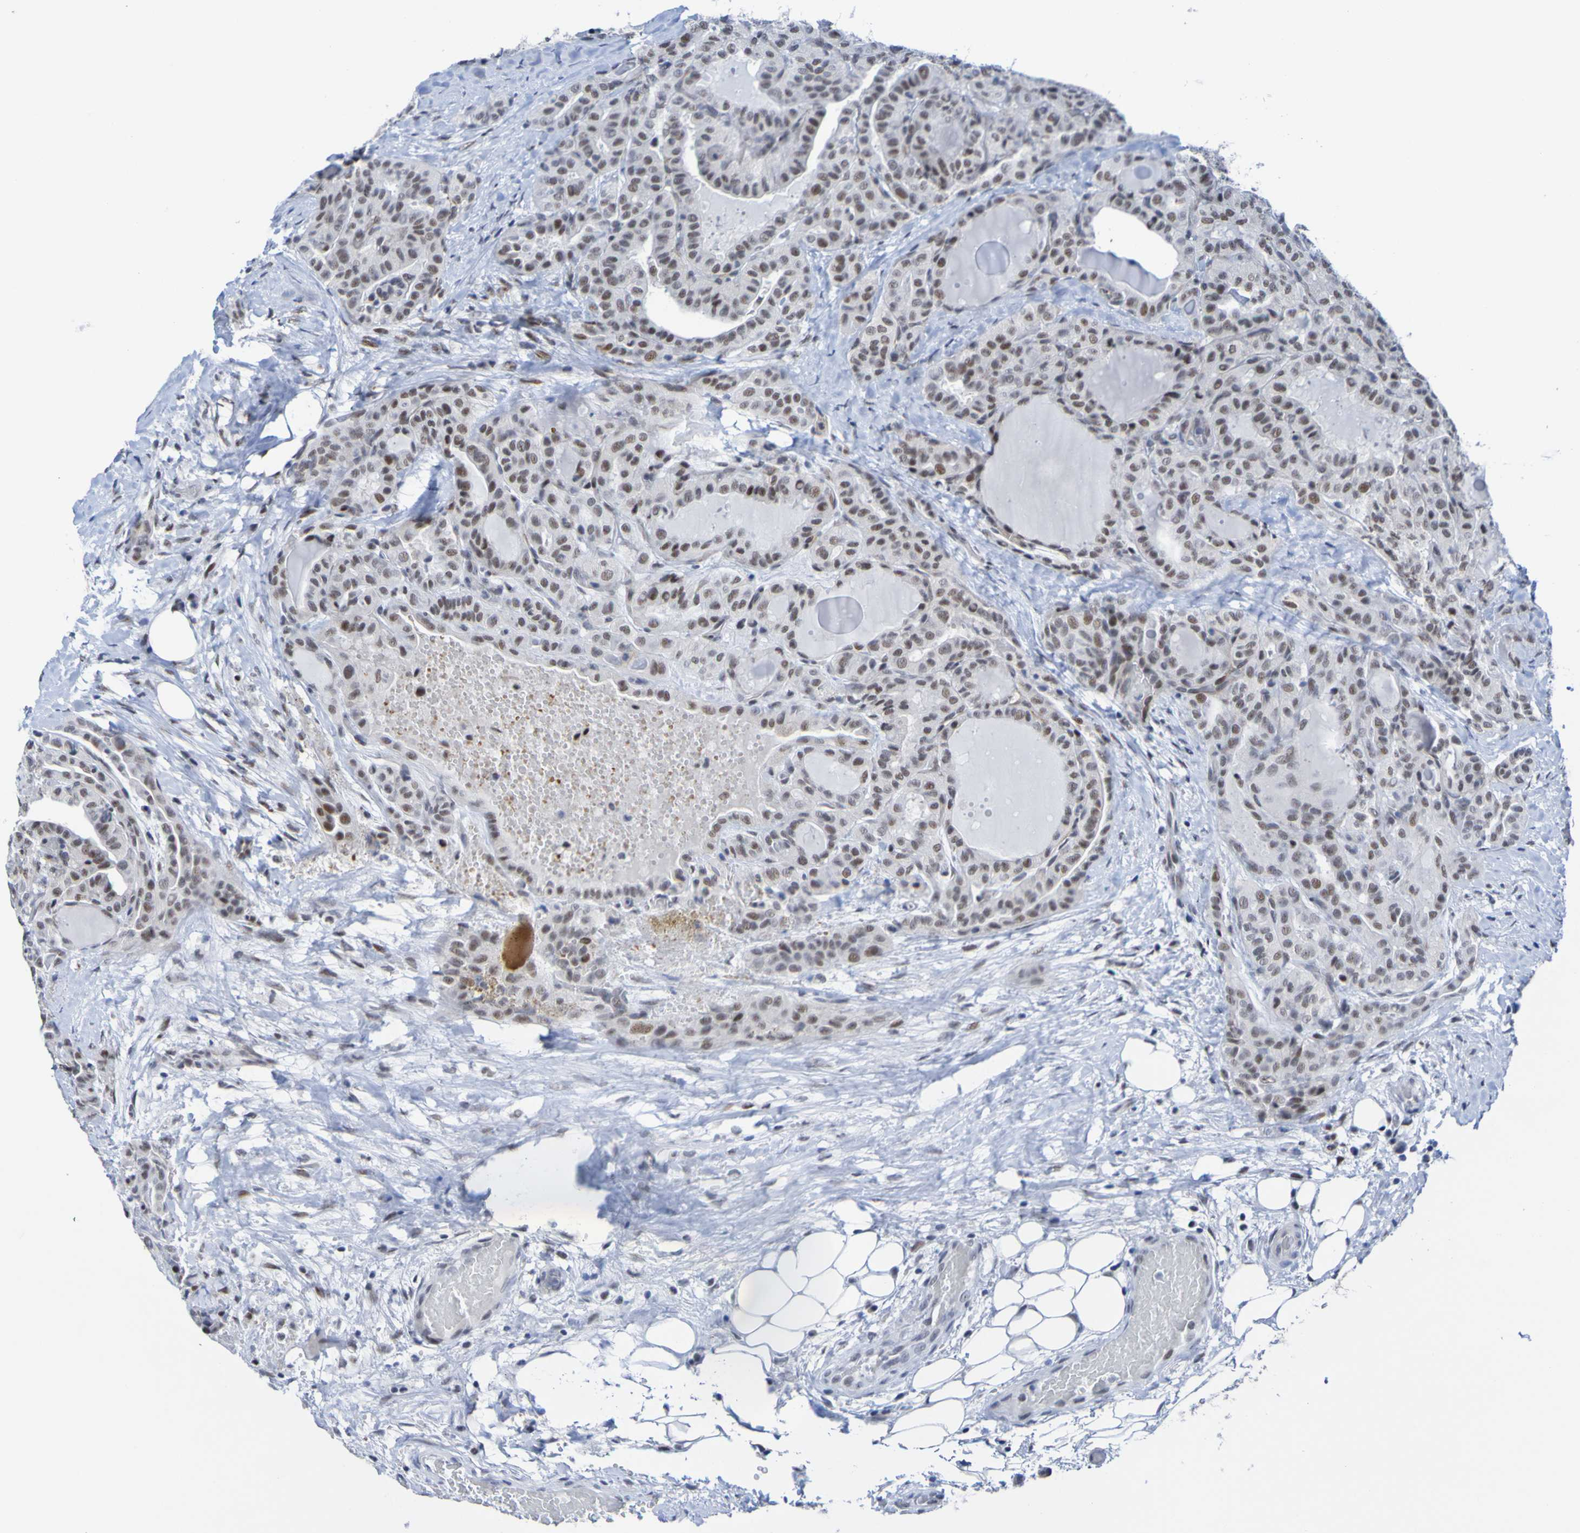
{"staining": {"intensity": "moderate", "quantity": "<25%", "location": "nuclear"}, "tissue": "thyroid cancer", "cell_type": "Tumor cells", "image_type": "cancer", "snomed": [{"axis": "morphology", "description": "Papillary adenocarcinoma, NOS"}, {"axis": "topography", "description": "Thyroid gland"}], "caption": "The photomicrograph demonstrates staining of thyroid cancer, revealing moderate nuclear protein staining (brown color) within tumor cells. Using DAB (brown) and hematoxylin (blue) stains, captured at high magnification using brightfield microscopy.", "gene": "CDC5L", "patient": {"sex": "male", "age": 77}}